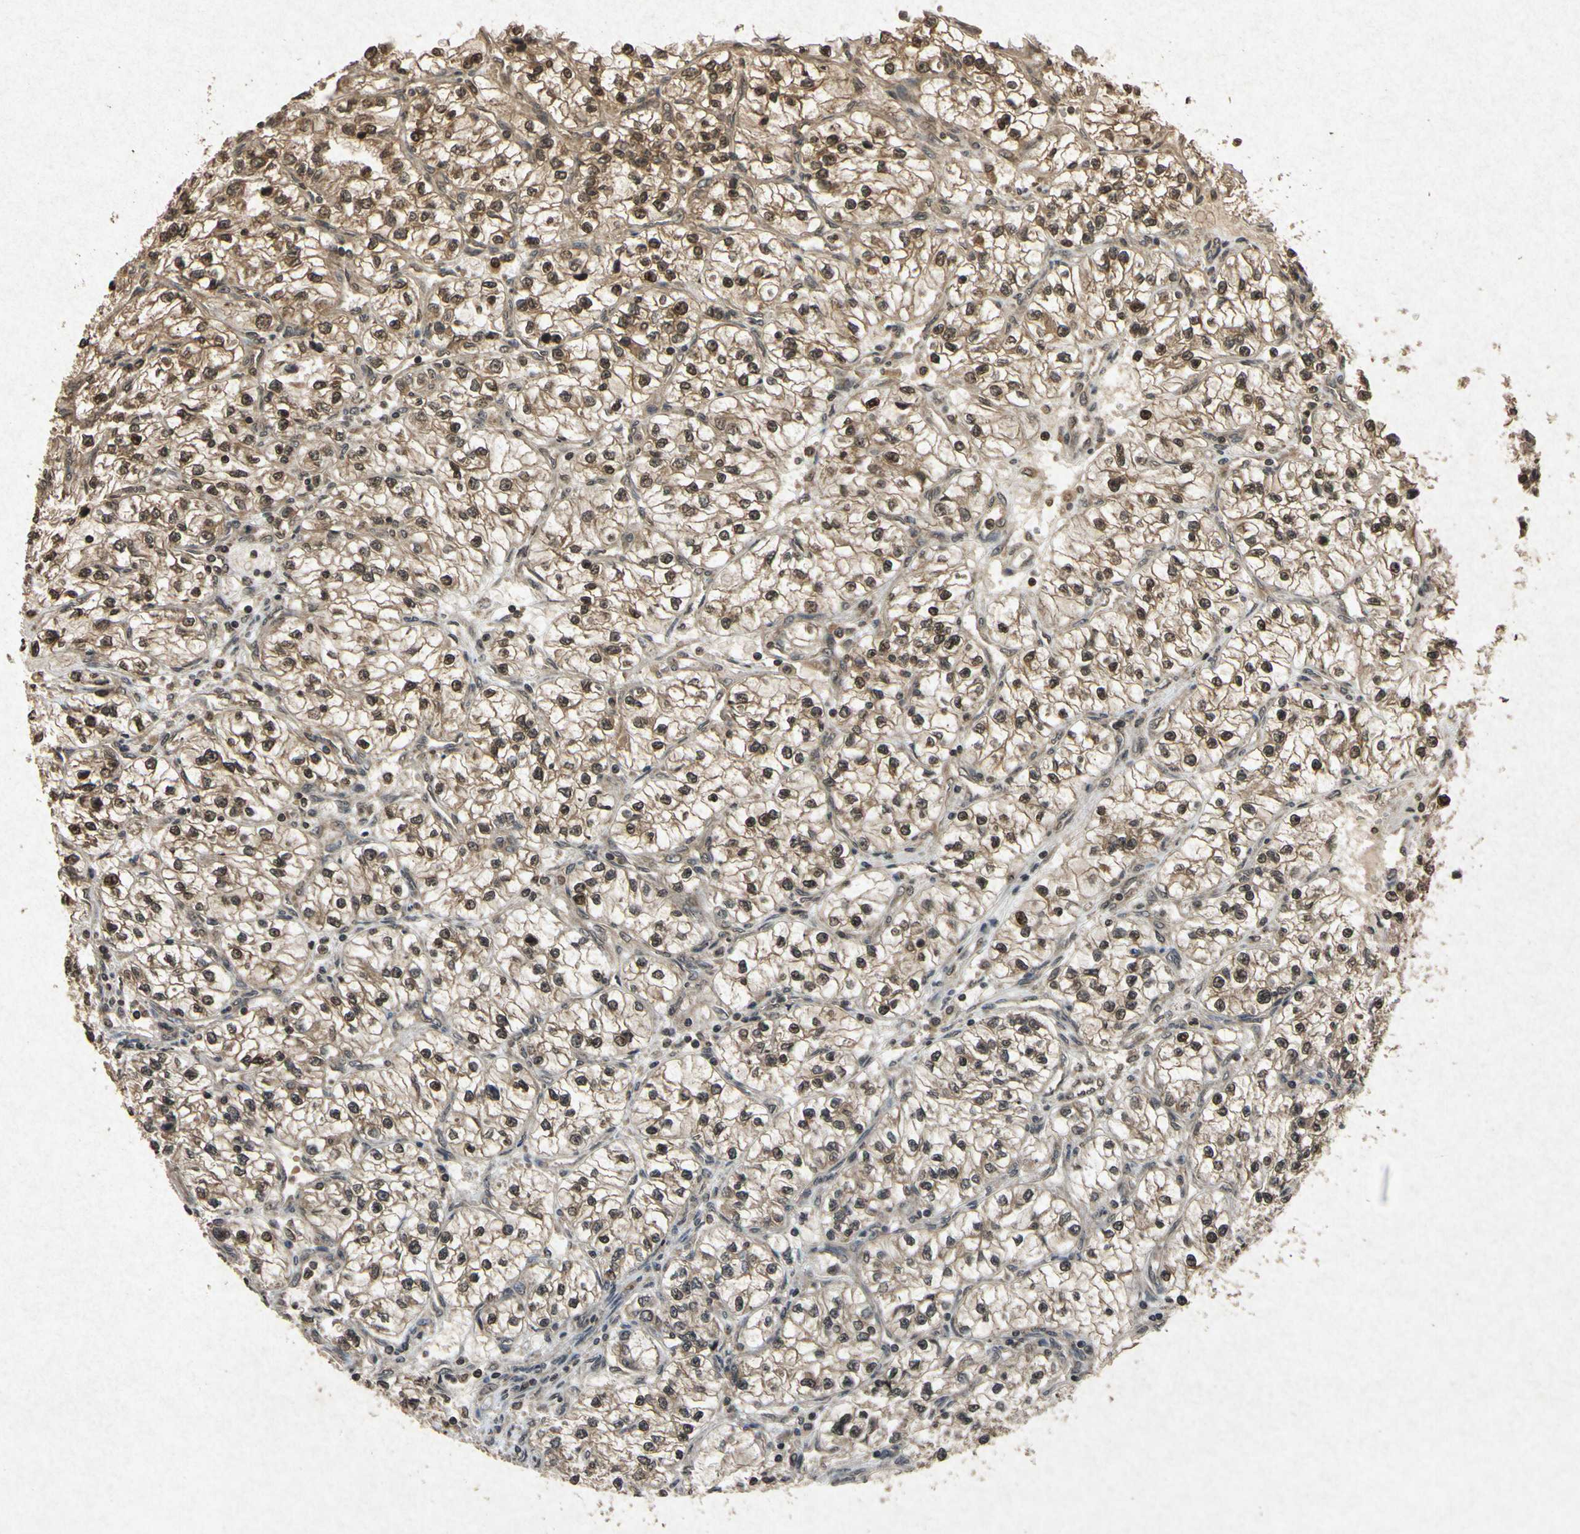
{"staining": {"intensity": "moderate", "quantity": ">75%", "location": "cytoplasmic/membranous,nuclear"}, "tissue": "renal cancer", "cell_type": "Tumor cells", "image_type": "cancer", "snomed": [{"axis": "morphology", "description": "Adenocarcinoma, NOS"}, {"axis": "topography", "description": "Kidney"}], "caption": "Renal adenocarcinoma stained with IHC shows moderate cytoplasmic/membranous and nuclear positivity in about >75% of tumor cells.", "gene": "ATP6V1H", "patient": {"sex": "female", "age": 57}}